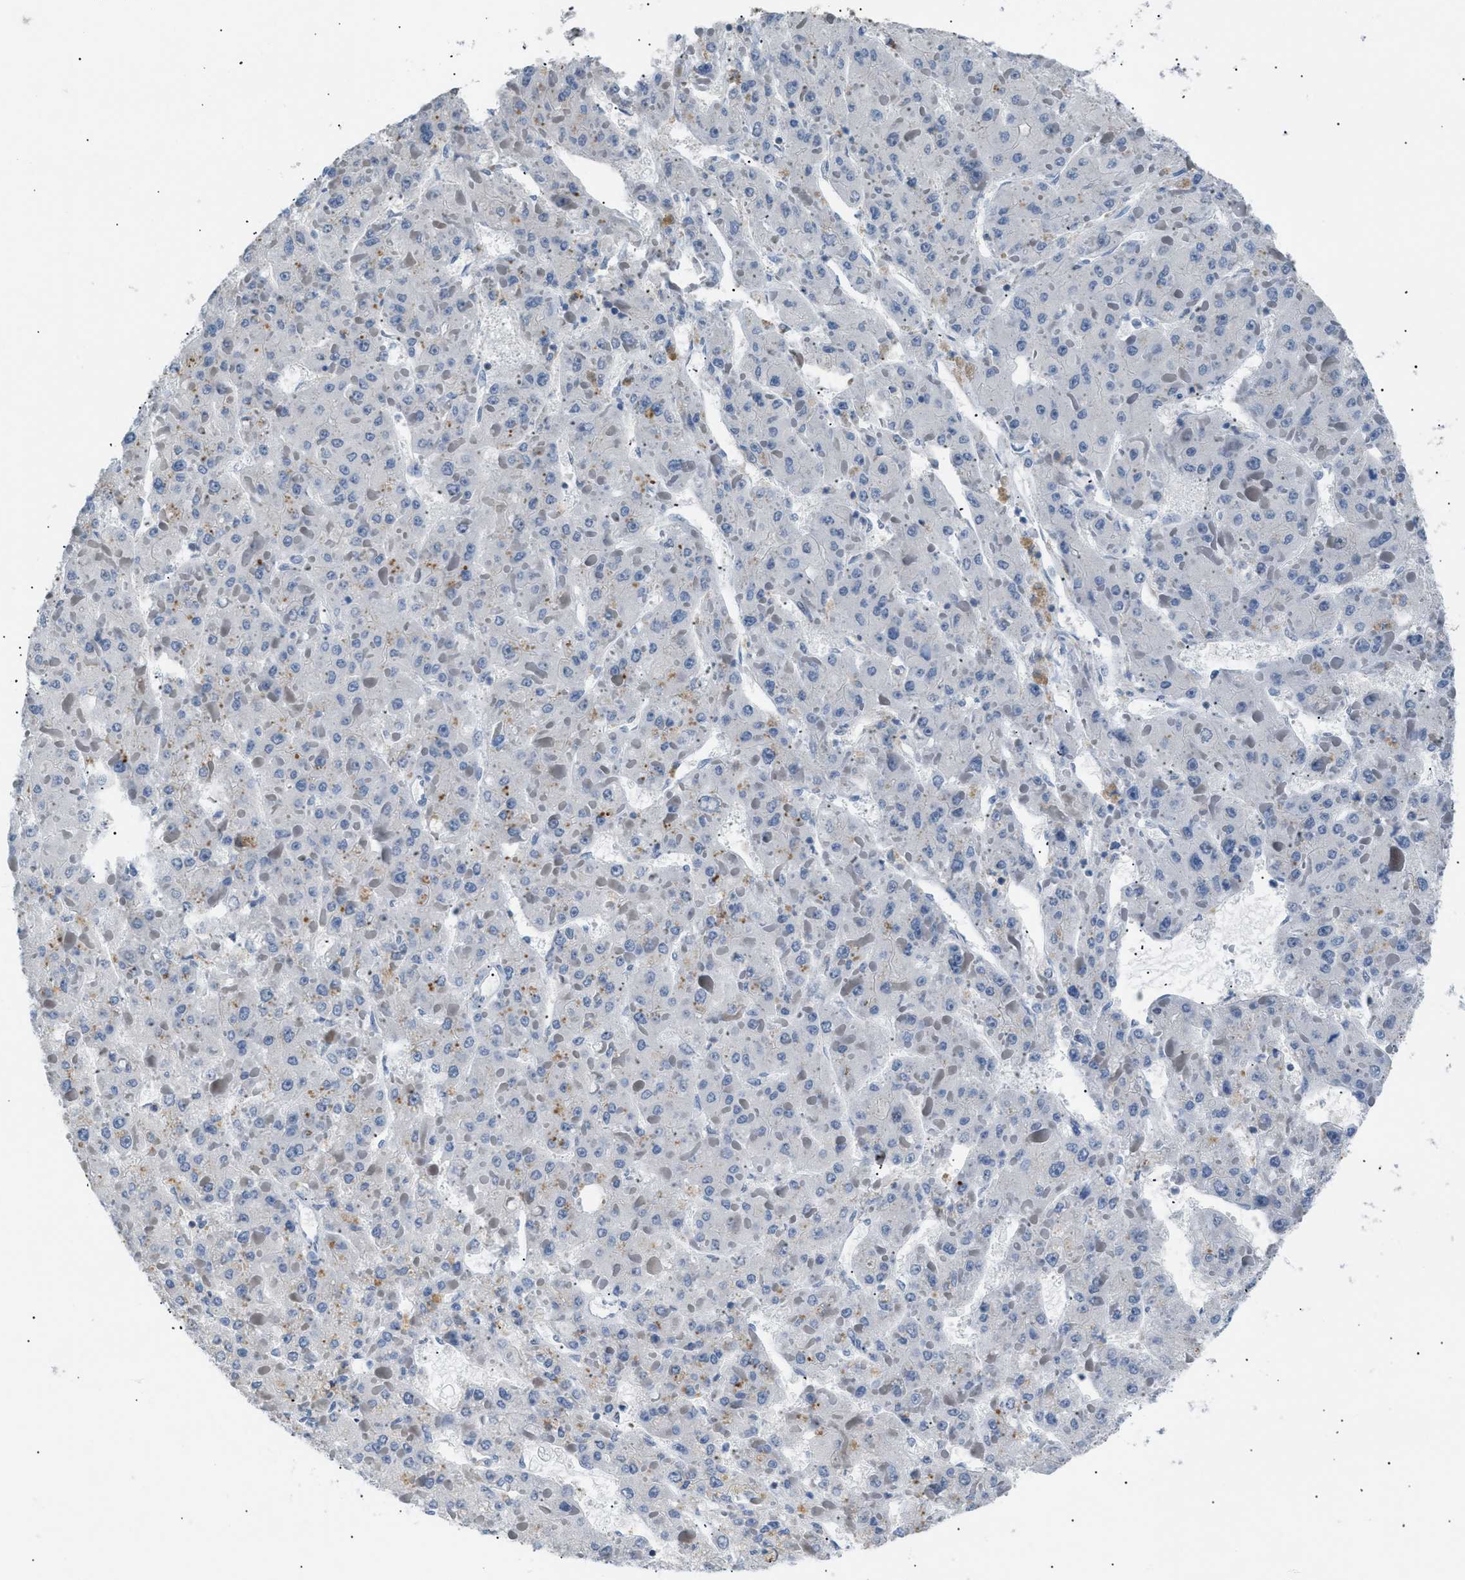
{"staining": {"intensity": "negative", "quantity": "none", "location": "none"}, "tissue": "liver cancer", "cell_type": "Tumor cells", "image_type": "cancer", "snomed": [{"axis": "morphology", "description": "Carcinoma, Hepatocellular, NOS"}, {"axis": "topography", "description": "Liver"}], "caption": "Photomicrograph shows no protein positivity in tumor cells of liver hepatocellular carcinoma tissue.", "gene": "KCNC3", "patient": {"sex": "female", "age": 73}}